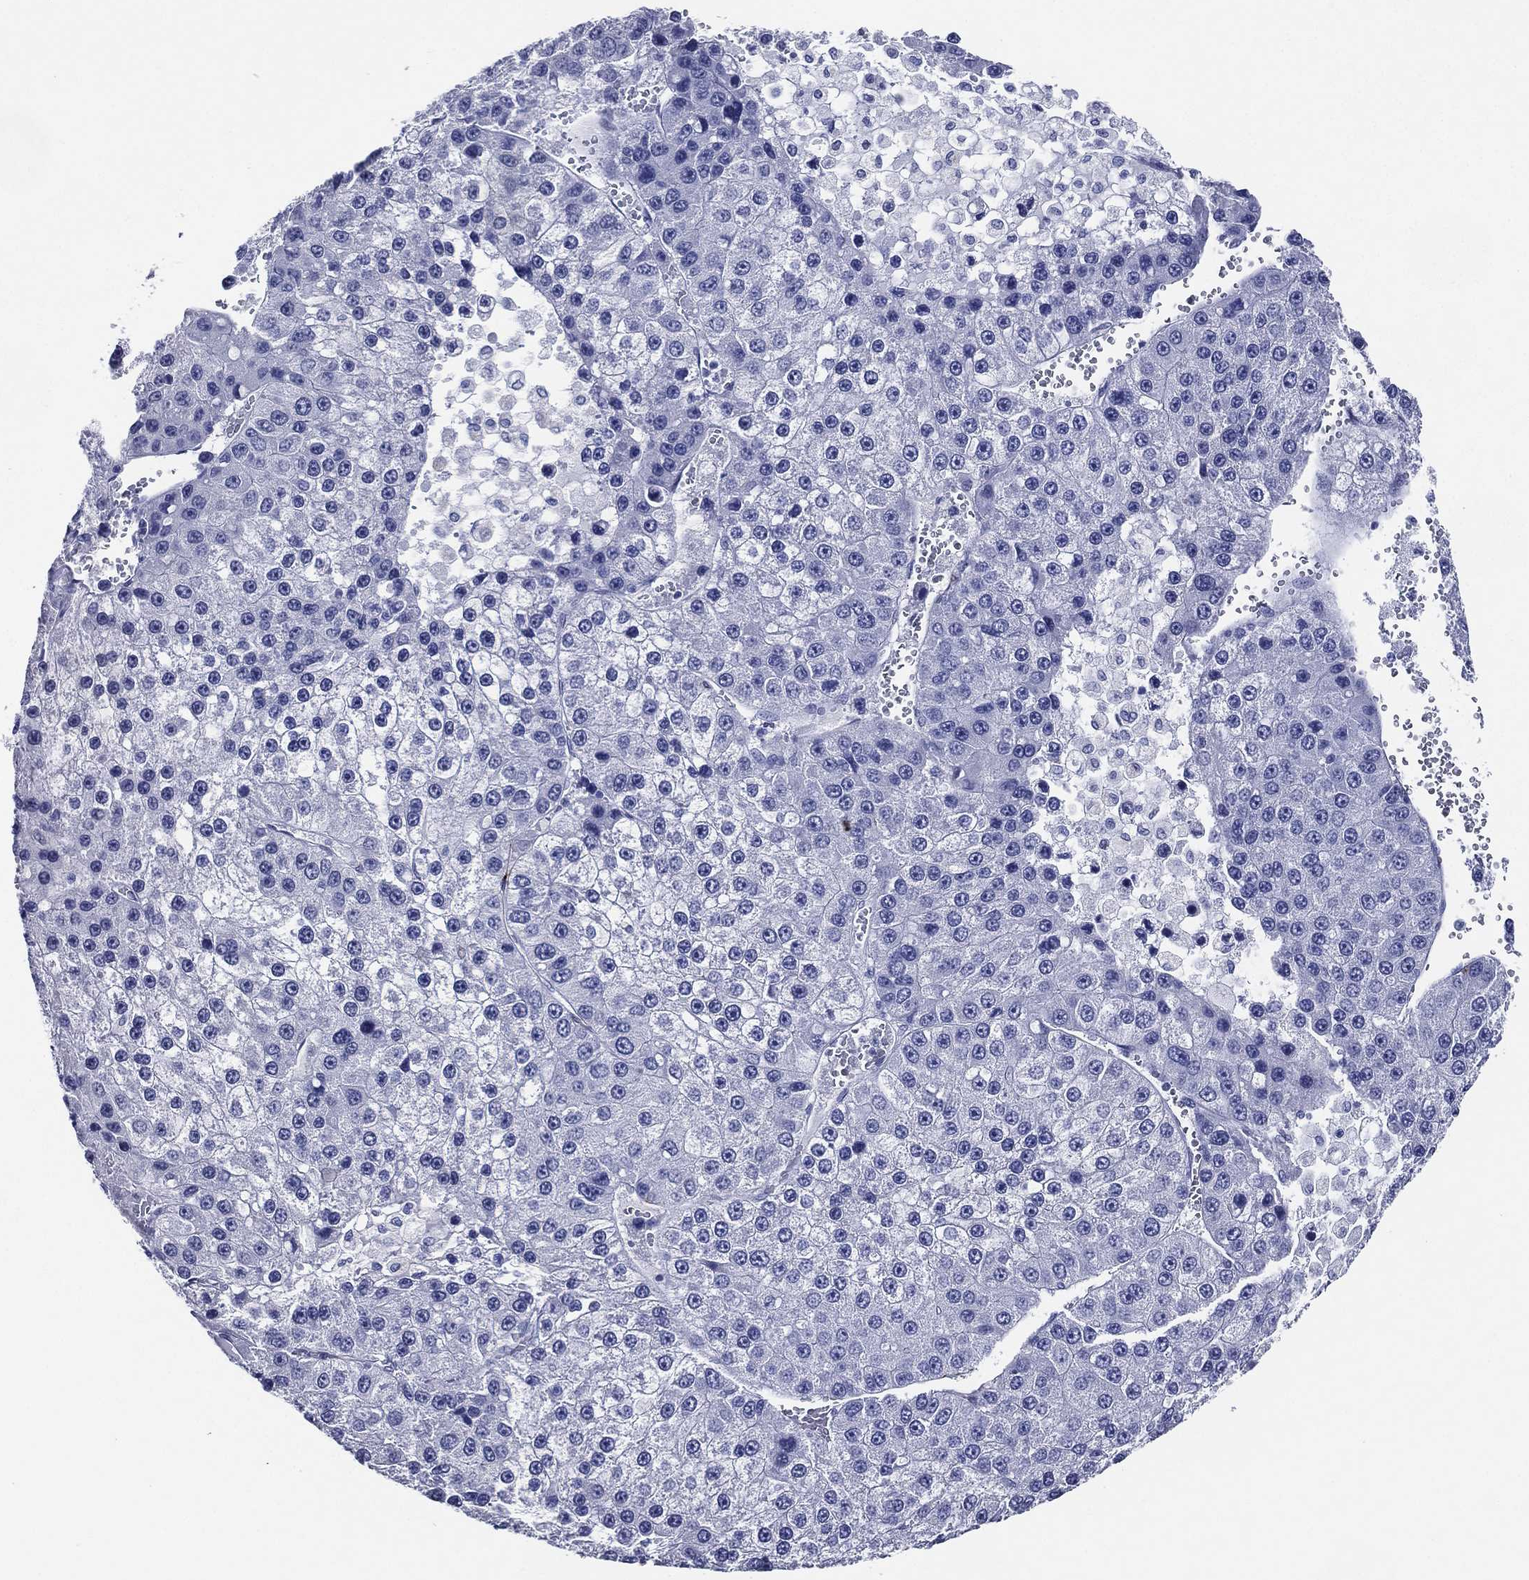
{"staining": {"intensity": "negative", "quantity": "none", "location": "none"}, "tissue": "liver cancer", "cell_type": "Tumor cells", "image_type": "cancer", "snomed": [{"axis": "morphology", "description": "Carcinoma, Hepatocellular, NOS"}, {"axis": "topography", "description": "Liver"}], "caption": "Immunohistochemical staining of human liver cancer (hepatocellular carcinoma) displays no significant positivity in tumor cells.", "gene": "ACE2", "patient": {"sex": "female", "age": 73}}